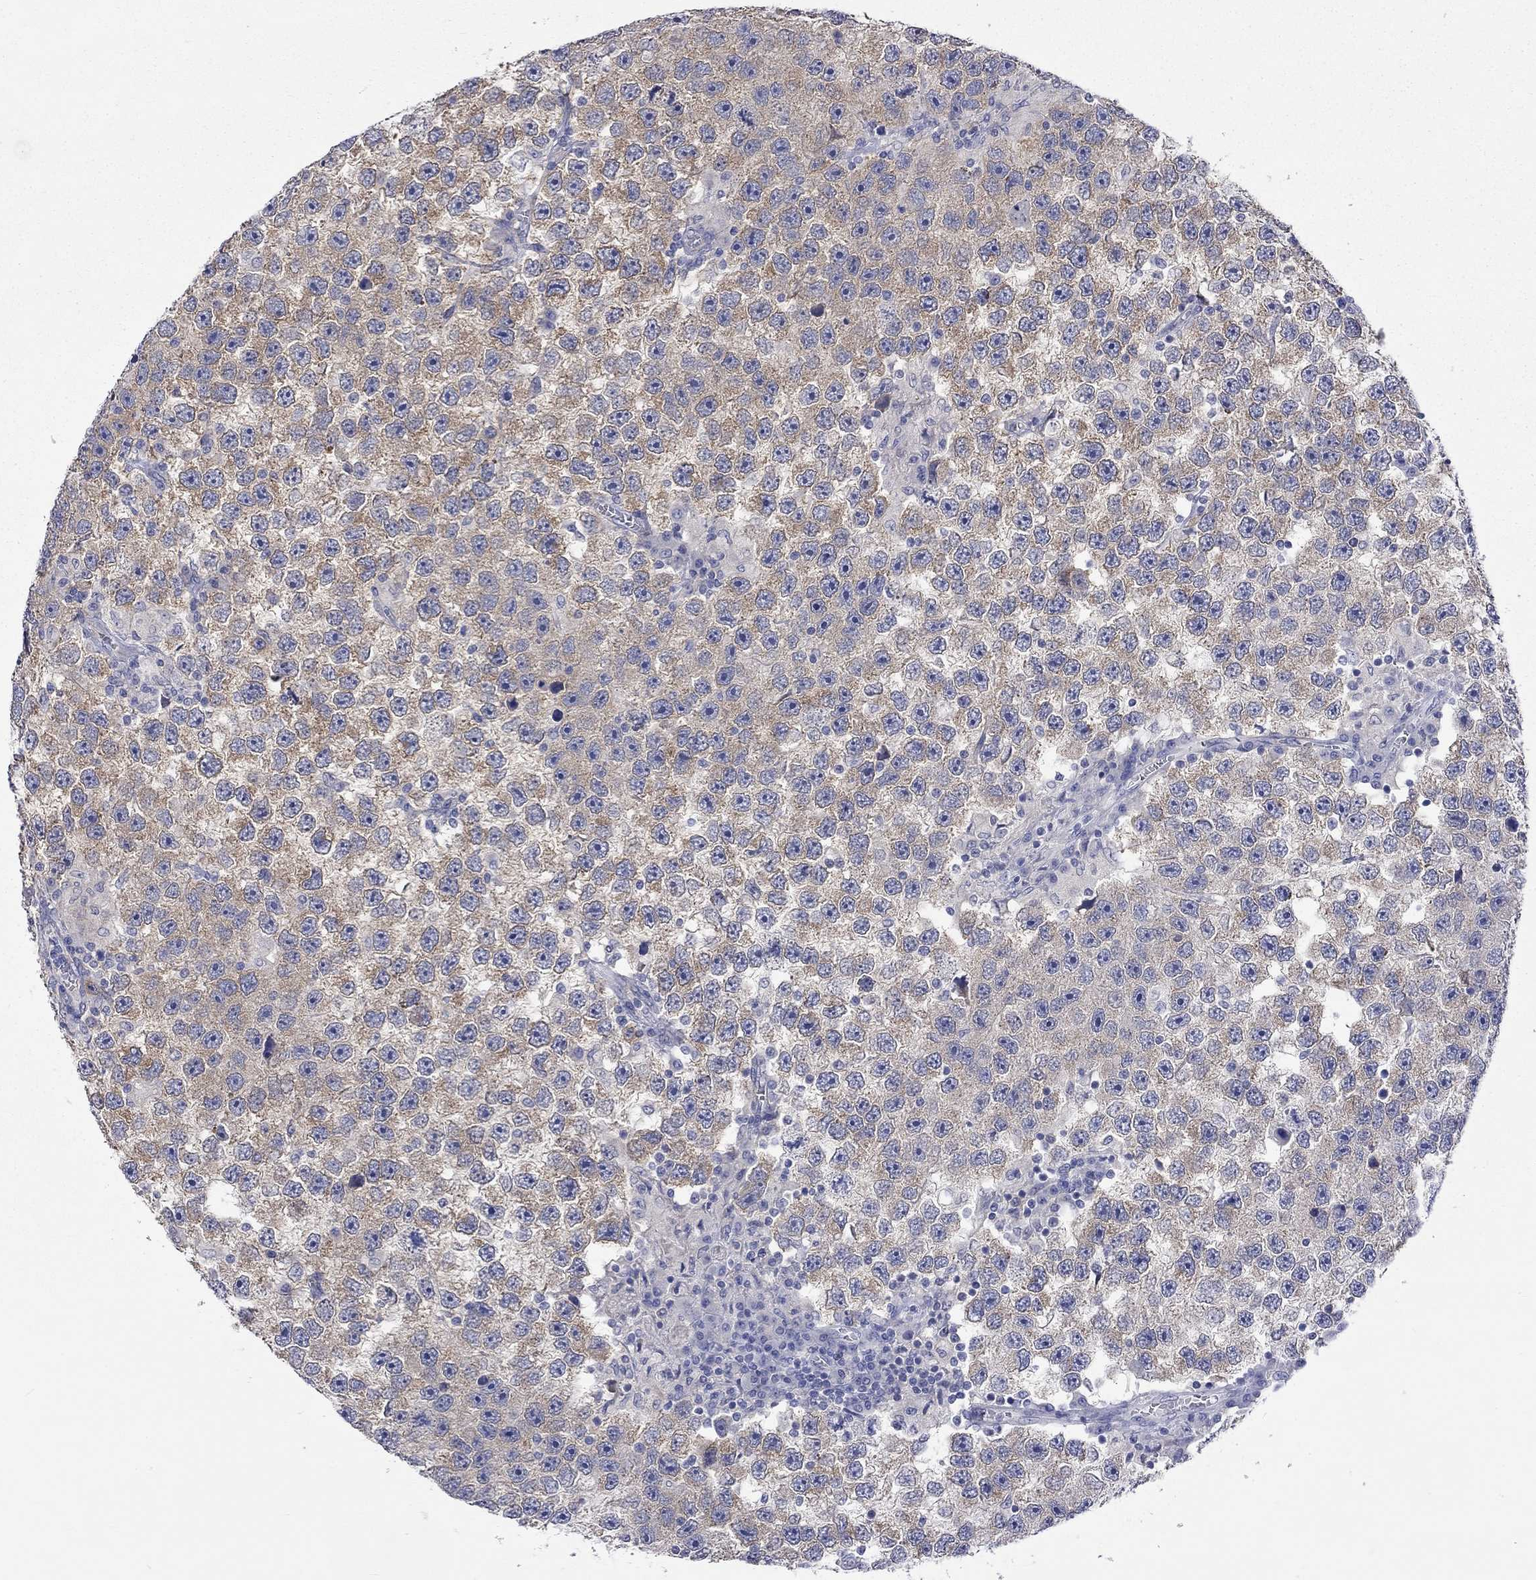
{"staining": {"intensity": "weak", "quantity": ">75%", "location": "cytoplasmic/membranous"}, "tissue": "testis cancer", "cell_type": "Tumor cells", "image_type": "cancer", "snomed": [{"axis": "morphology", "description": "Seminoma, NOS"}, {"axis": "topography", "description": "Testis"}], "caption": "Testis seminoma stained with a brown dye shows weak cytoplasmic/membranous positive staining in about >75% of tumor cells.", "gene": "CERS1", "patient": {"sex": "male", "age": 26}}